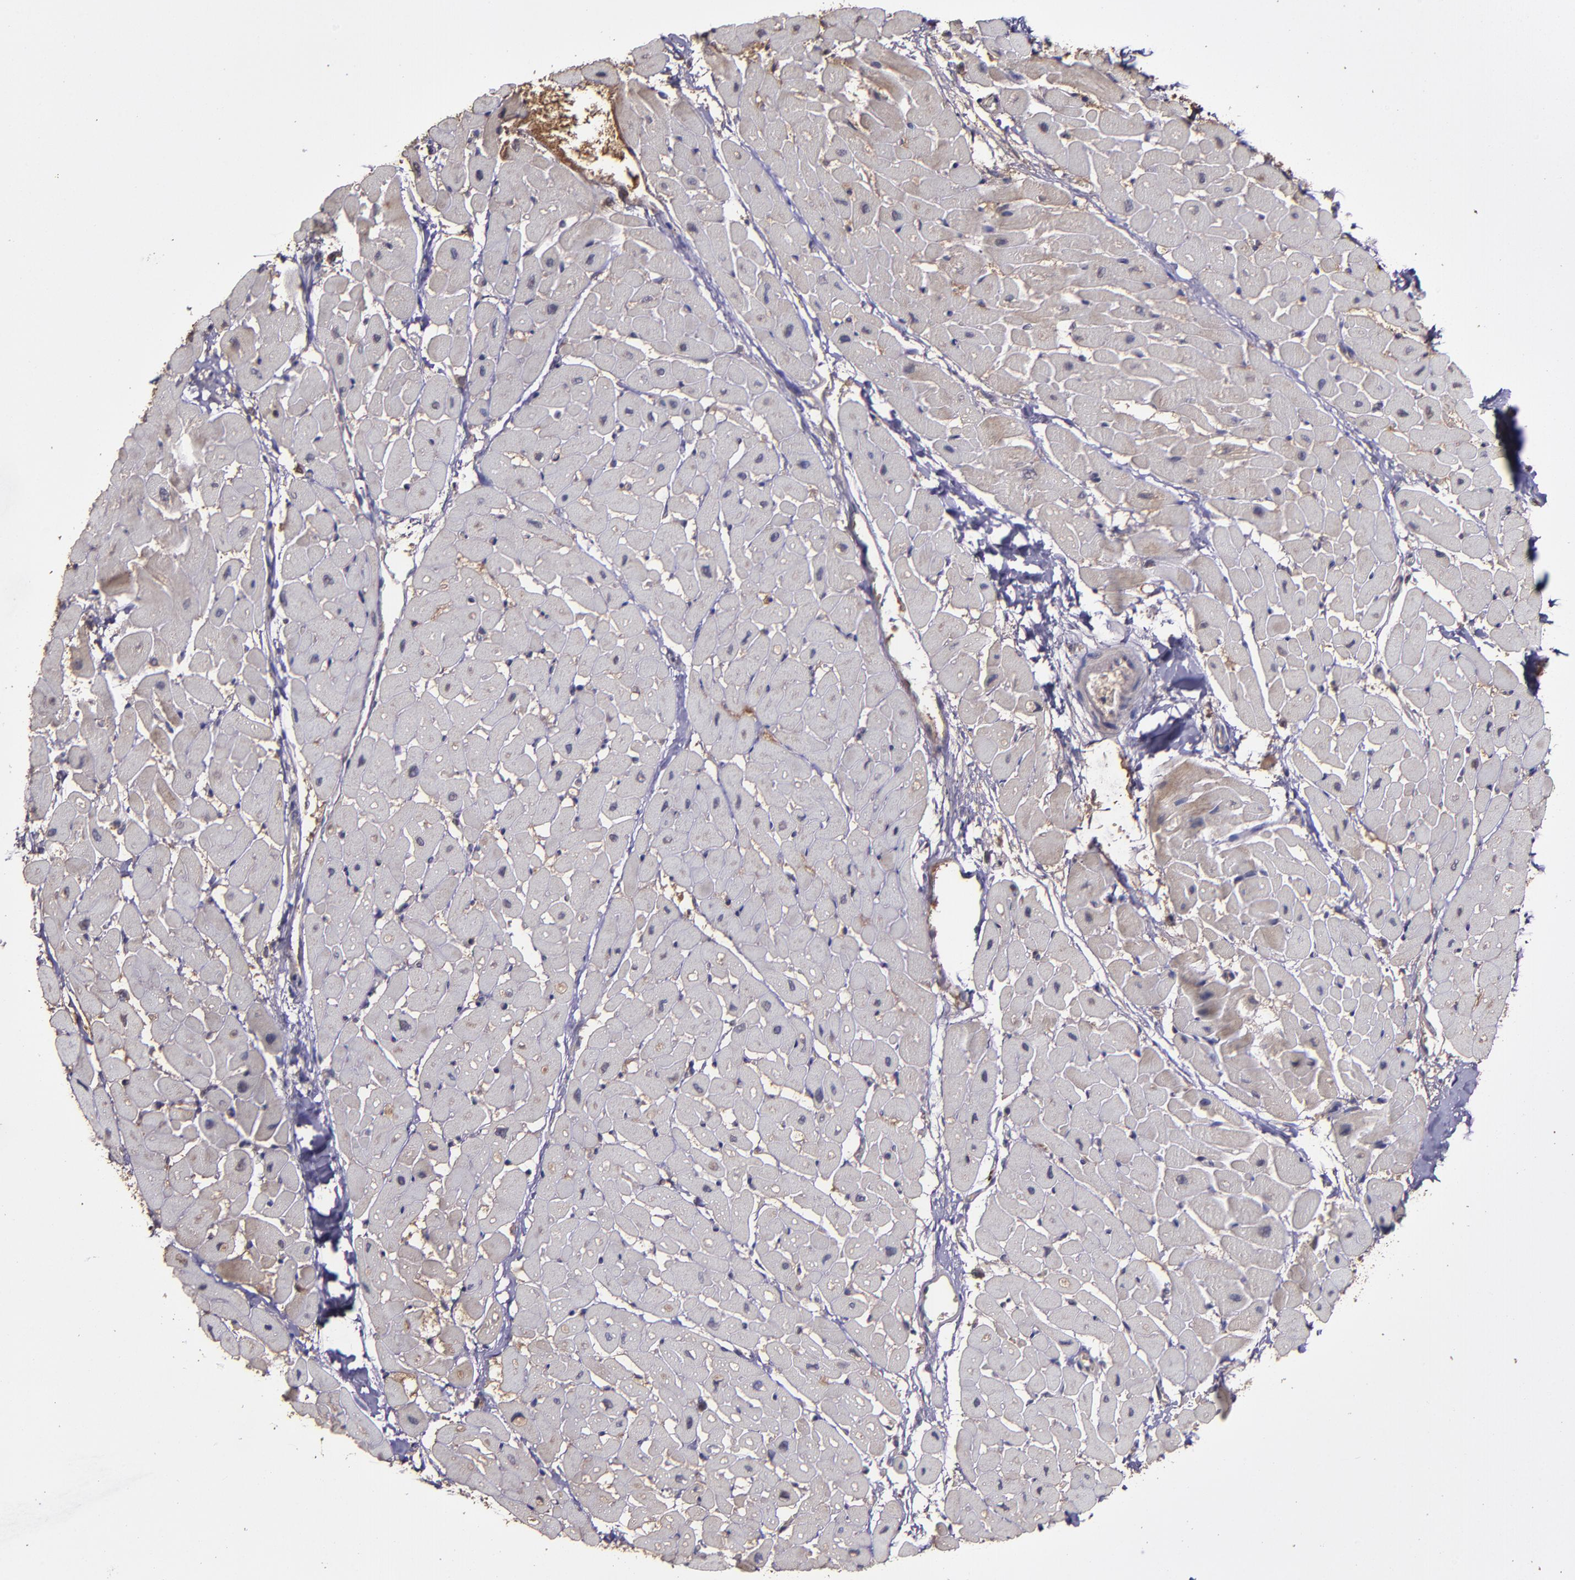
{"staining": {"intensity": "weak", "quantity": "<25%", "location": "cytoplasmic/membranous"}, "tissue": "heart muscle", "cell_type": "Cardiomyocytes", "image_type": "normal", "snomed": [{"axis": "morphology", "description": "Normal tissue, NOS"}, {"axis": "topography", "description": "Heart"}], "caption": "A high-resolution histopathology image shows immunohistochemistry (IHC) staining of unremarkable heart muscle, which shows no significant positivity in cardiomyocytes.", "gene": "SERPINF2", "patient": {"sex": "male", "age": 45}}